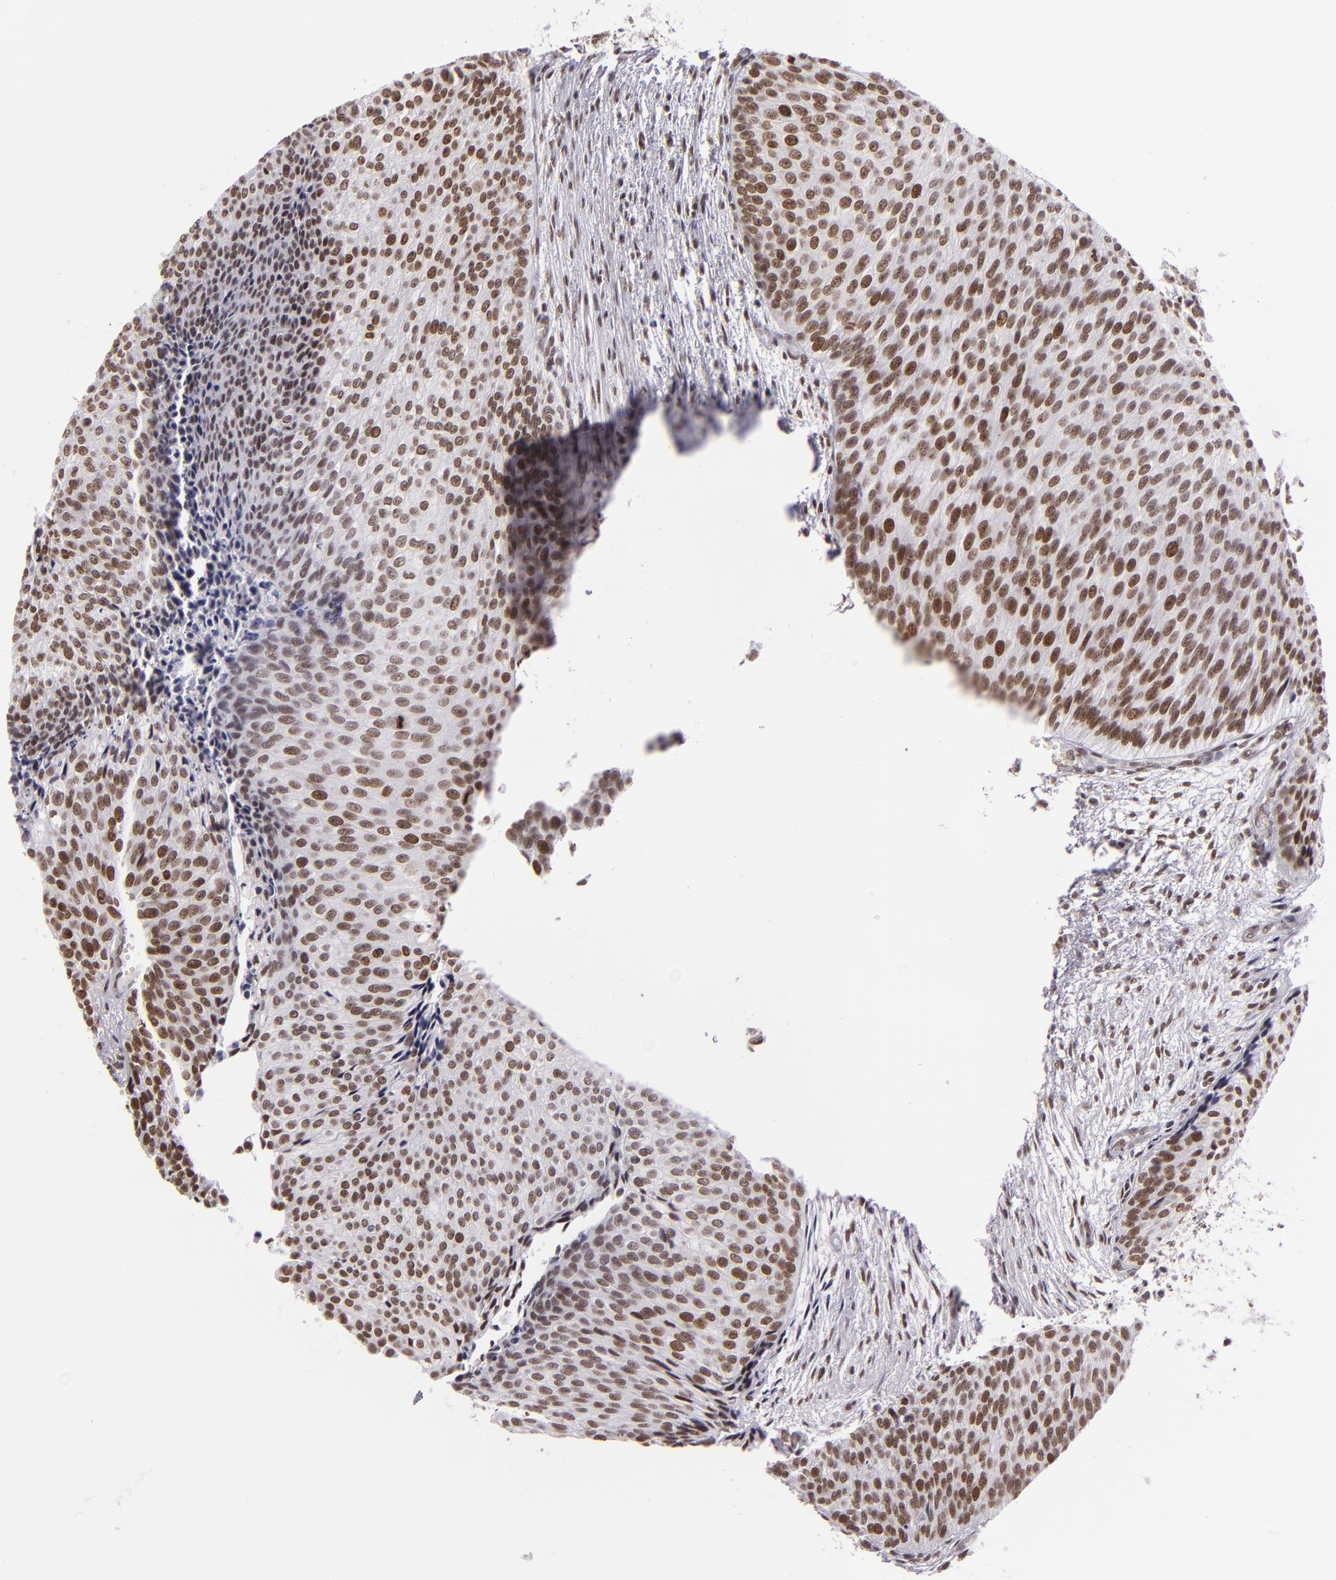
{"staining": {"intensity": "moderate", "quantity": ">75%", "location": "nuclear"}, "tissue": "urothelial cancer", "cell_type": "Tumor cells", "image_type": "cancer", "snomed": [{"axis": "morphology", "description": "Urothelial carcinoma, Low grade"}, {"axis": "topography", "description": "Urinary bladder"}], "caption": "This is an image of immunohistochemistry (IHC) staining of urothelial cancer, which shows moderate expression in the nuclear of tumor cells.", "gene": "BRD8", "patient": {"sex": "male", "age": 84}}